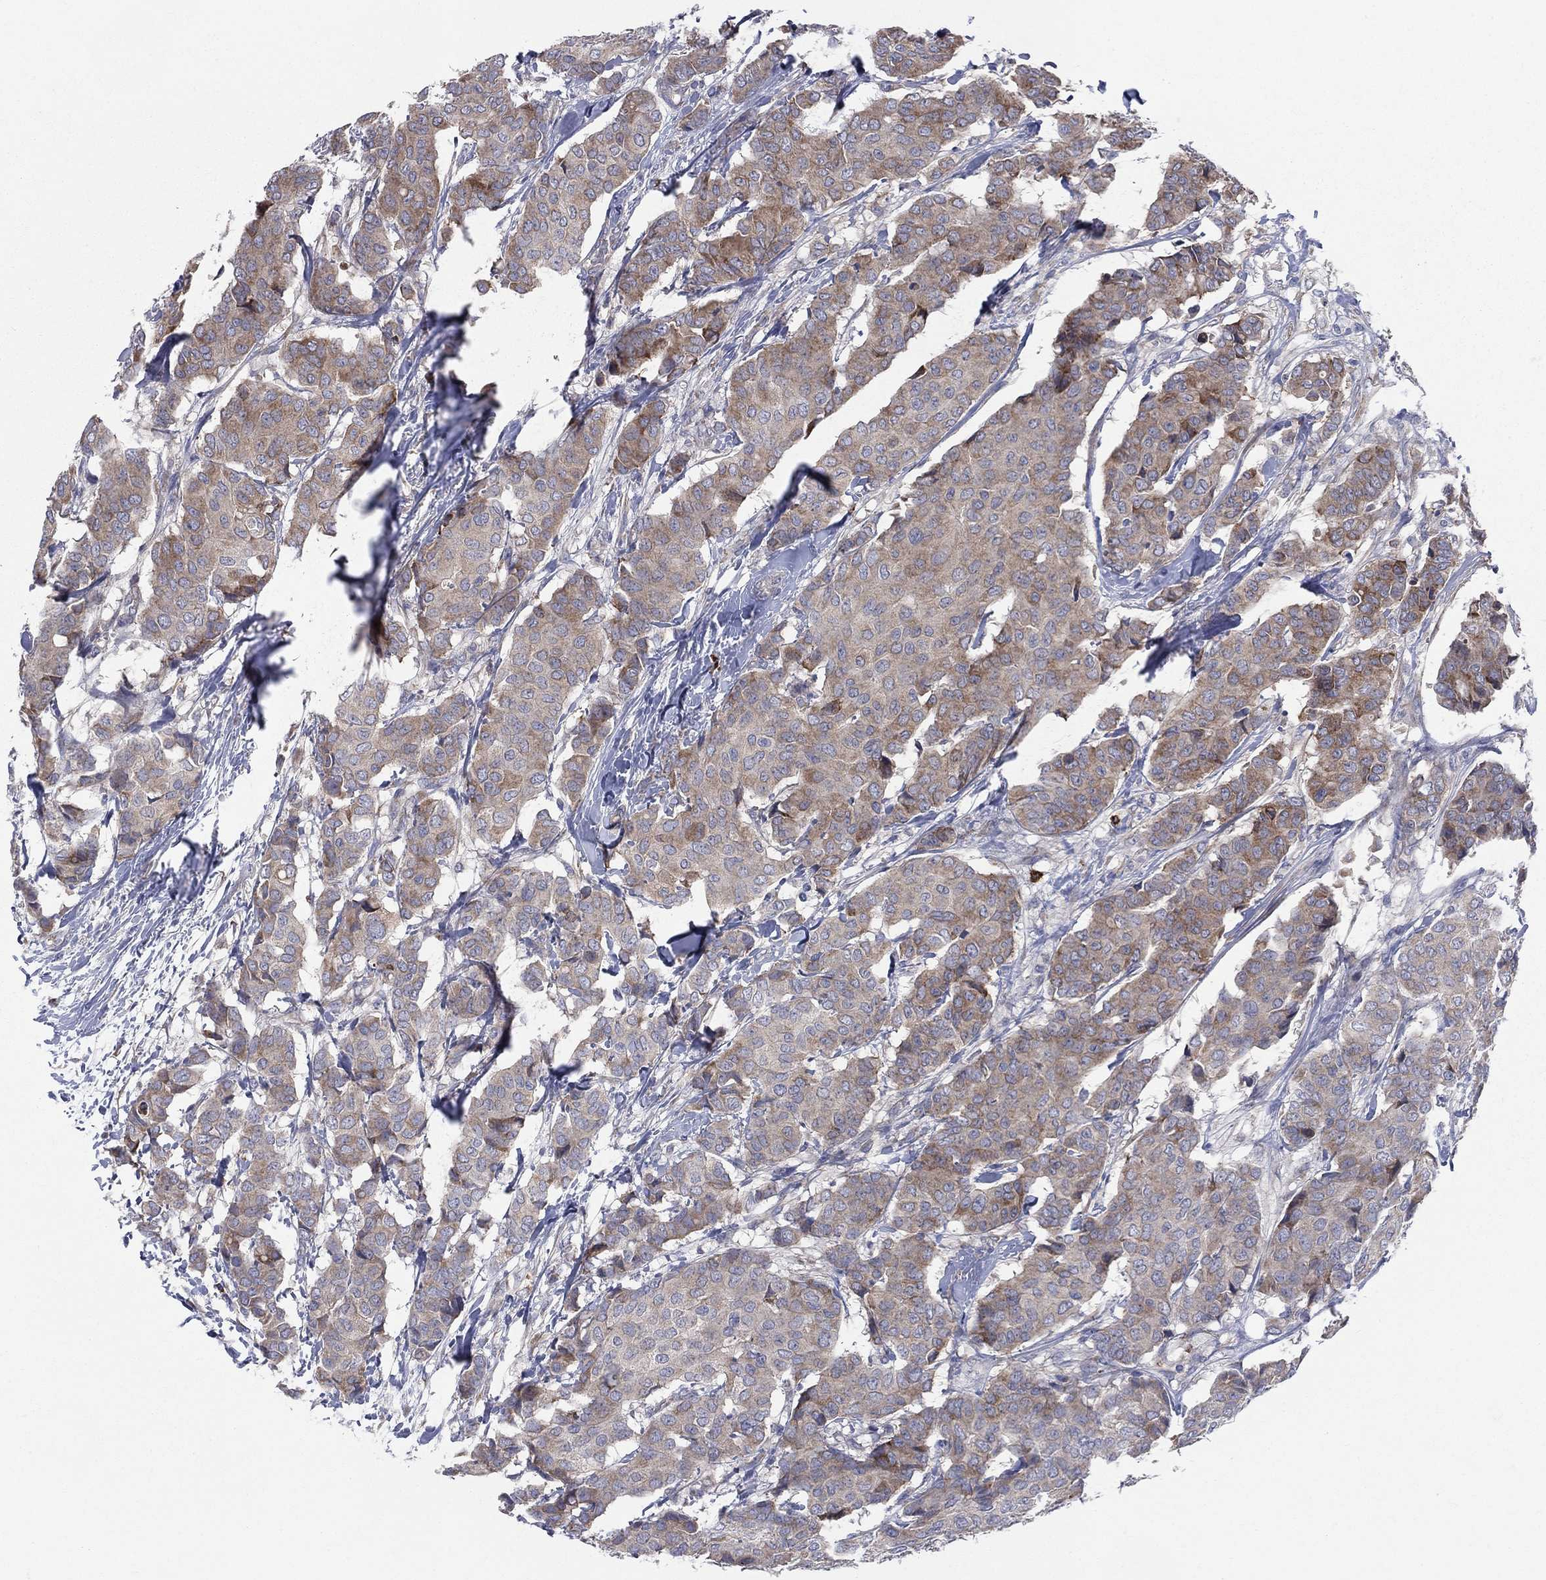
{"staining": {"intensity": "moderate", "quantity": ">75%", "location": "cytoplasmic/membranous"}, "tissue": "breast cancer", "cell_type": "Tumor cells", "image_type": "cancer", "snomed": [{"axis": "morphology", "description": "Duct carcinoma"}, {"axis": "topography", "description": "Breast"}], "caption": "An image showing moderate cytoplasmic/membranous expression in approximately >75% of tumor cells in breast cancer, as visualized by brown immunohistochemical staining.", "gene": "CCDC159", "patient": {"sex": "female", "age": 75}}